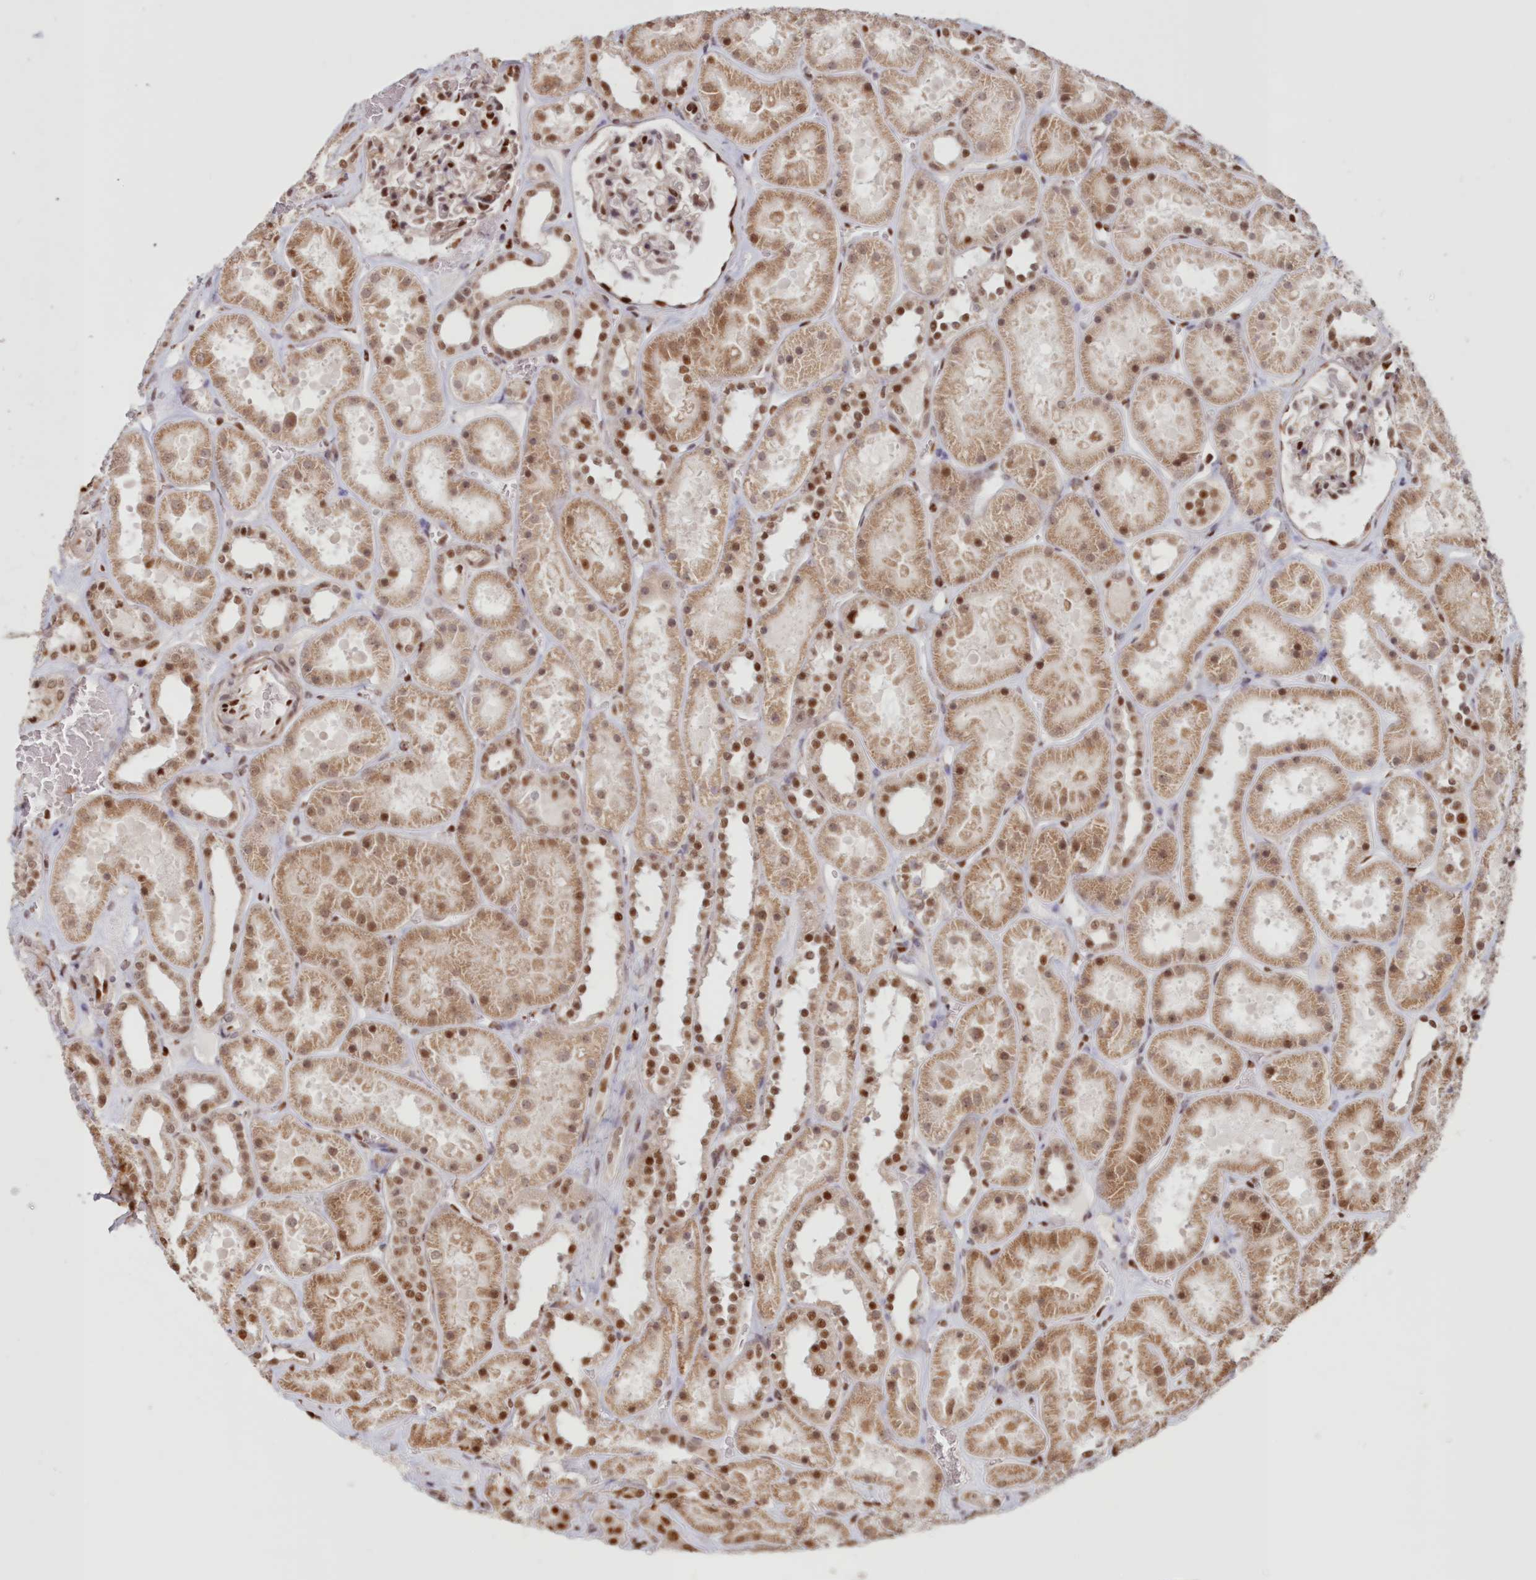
{"staining": {"intensity": "strong", "quantity": ">75%", "location": "nuclear"}, "tissue": "kidney", "cell_type": "Cells in glomeruli", "image_type": "normal", "snomed": [{"axis": "morphology", "description": "Normal tissue, NOS"}, {"axis": "topography", "description": "Kidney"}], "caption": "IHC micrograph of unremarkable human kidney stained for a protein (brown), which shows high levels of strong nuclear expression in about >75% of cells in glomeruli.", "gene": "POLR2B", "patient": {"sex": "female", "age": 41}}